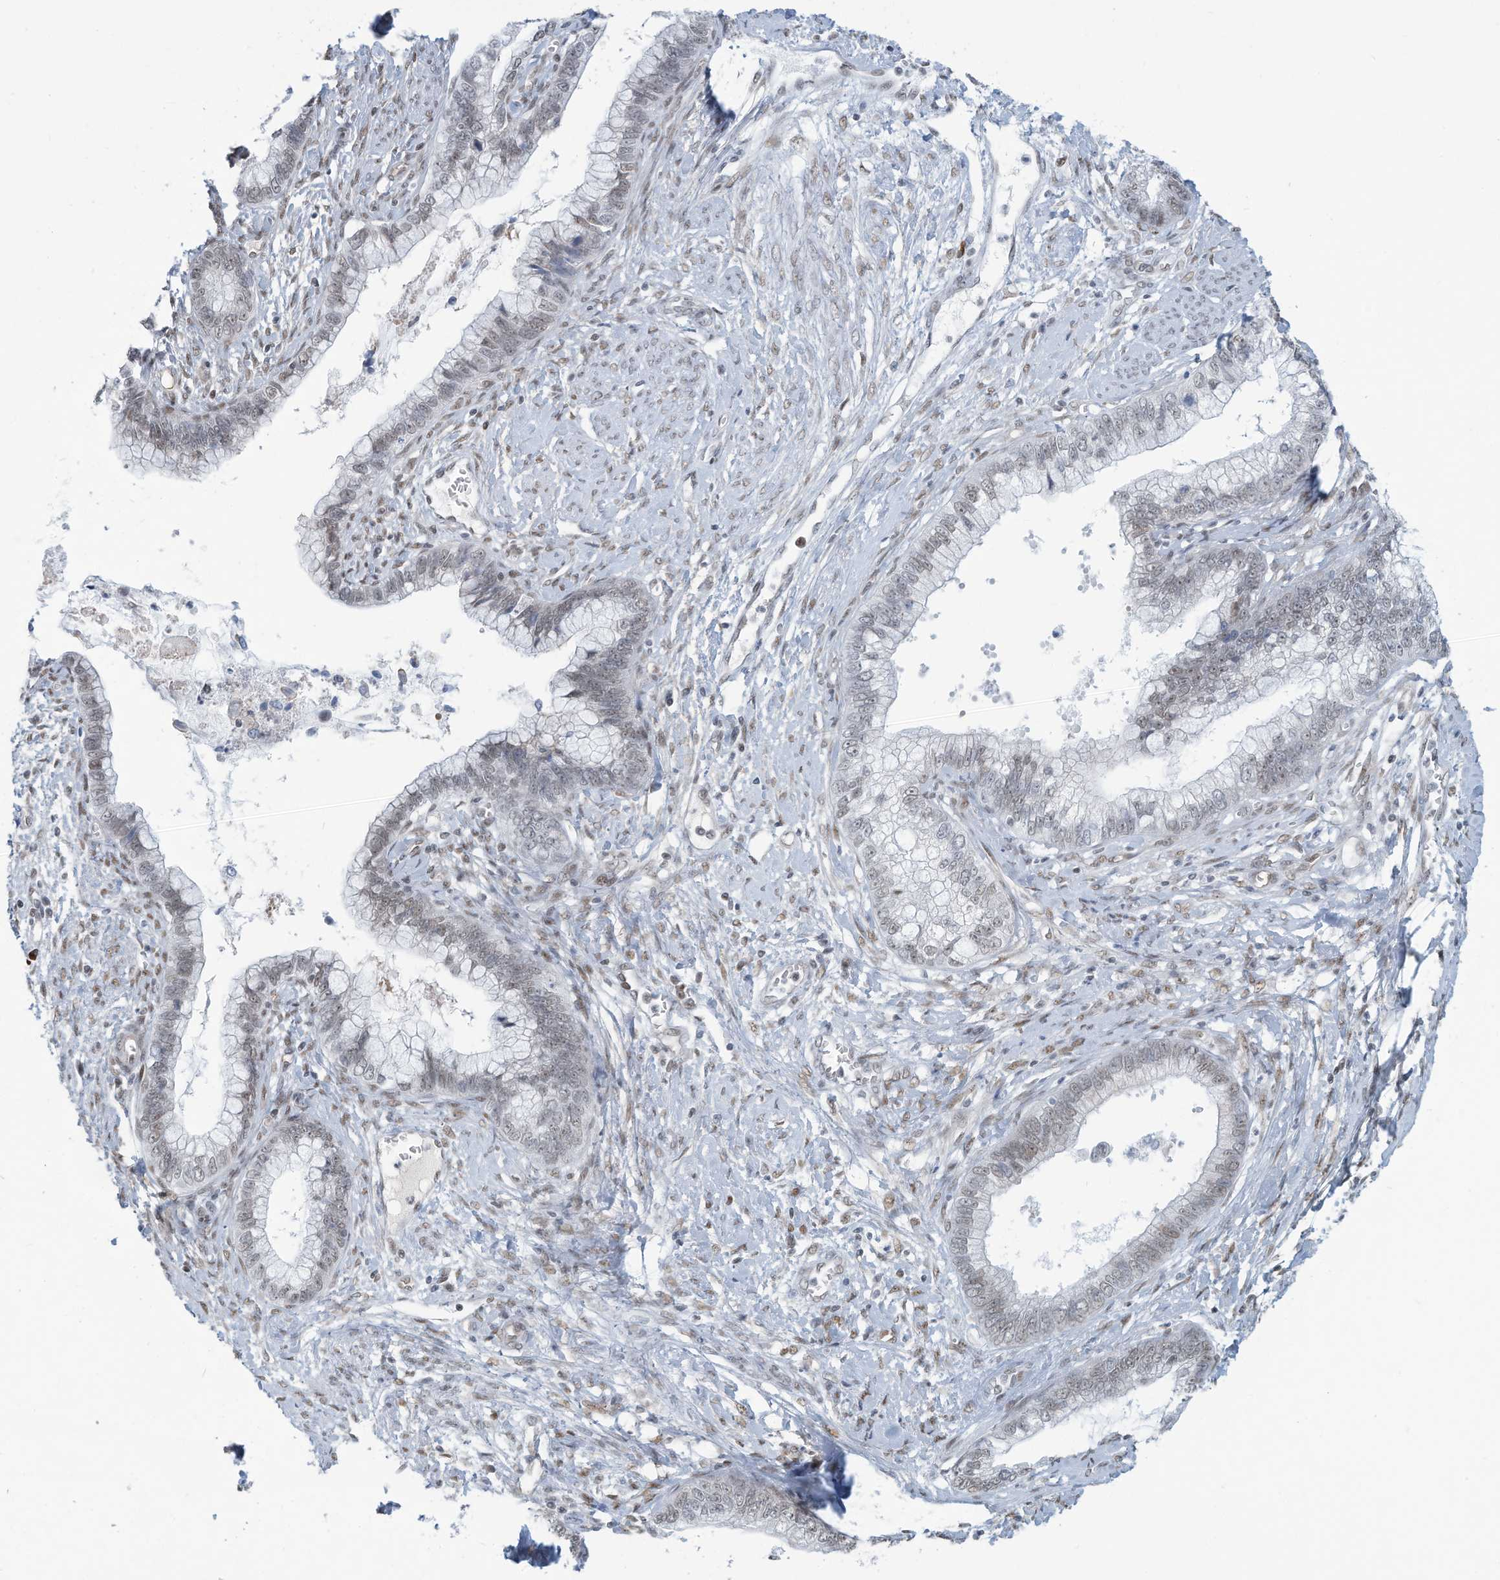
{"staining": {"intensity": "weak", "quantity": "25%-75%", "location": "nuclear"}, "tissue": "cervical cancer", "cell_type": "Tumor cells", "image_type": "cancer", "snomed": [{"axis": "morphology", "description": "Adenocarcinoma, NOS"}, {"axis": "topography", "description": "Cervix"}], "caption": "Immunohistochemical staining of human adenocarcinoma (cervical) displays weak nuclear protein staining in approximately 25%-75% of tumor cells.", "gene": "SARNP", "patient": {"sex": "female", "age": 44}}